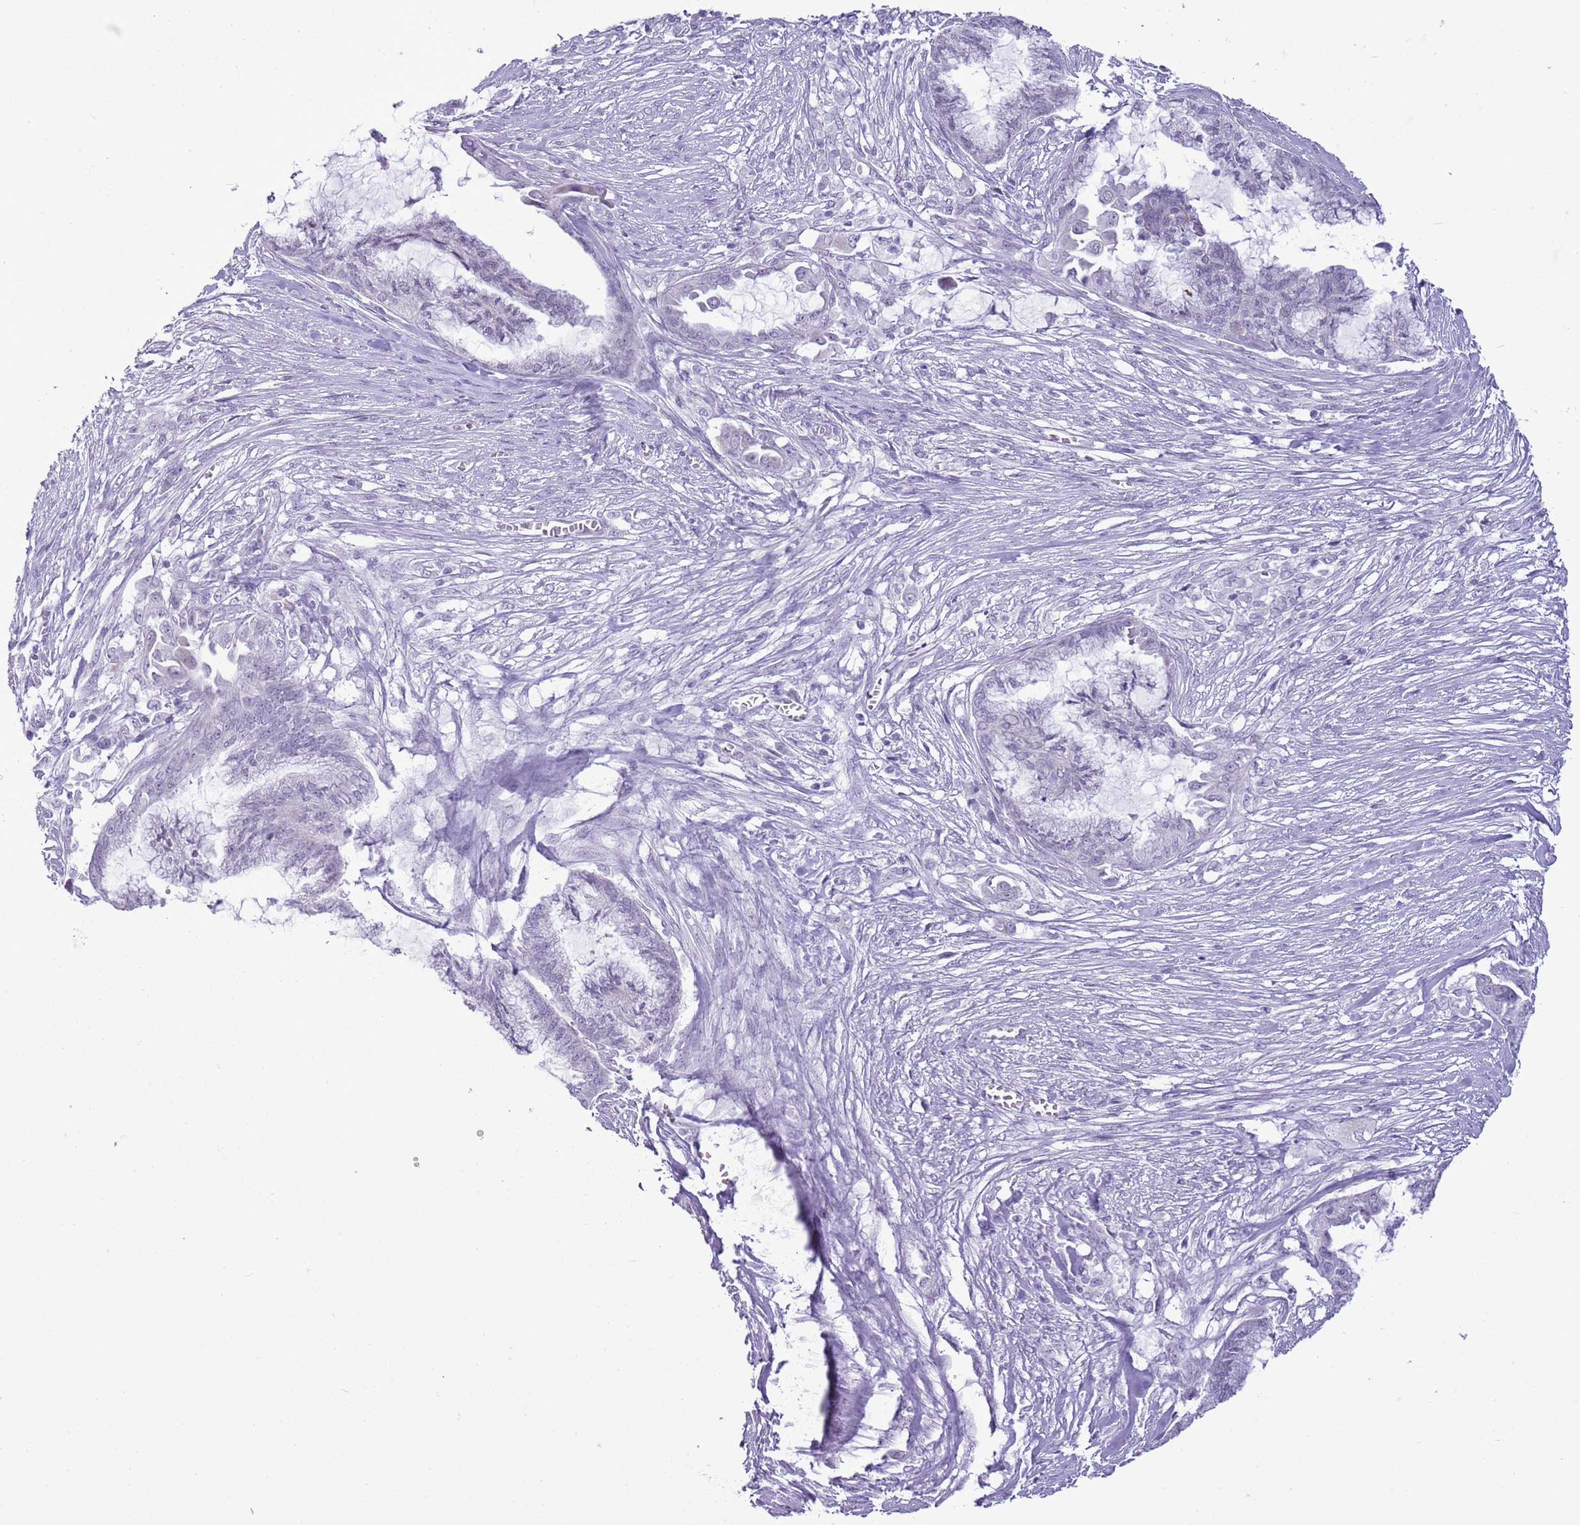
{"staining": {"intensity": "negative", "quantity": "none", "location": "none"}, "tissue": "endometrial cancer", "cell_type": "Tumor cells", "image_type": "cancer", "snomed": [{"axis": "morphology", "description": "Adenocarcinoma, NOS"}, {"axis": "topography", "description": "Endometrium"}], "caption": "Tumor cells are negative for protein expression in human endometrial cancer (adenocarcinoma).", "gene": "RPL3L", "patient": {"sex": "female", "age": 86}}